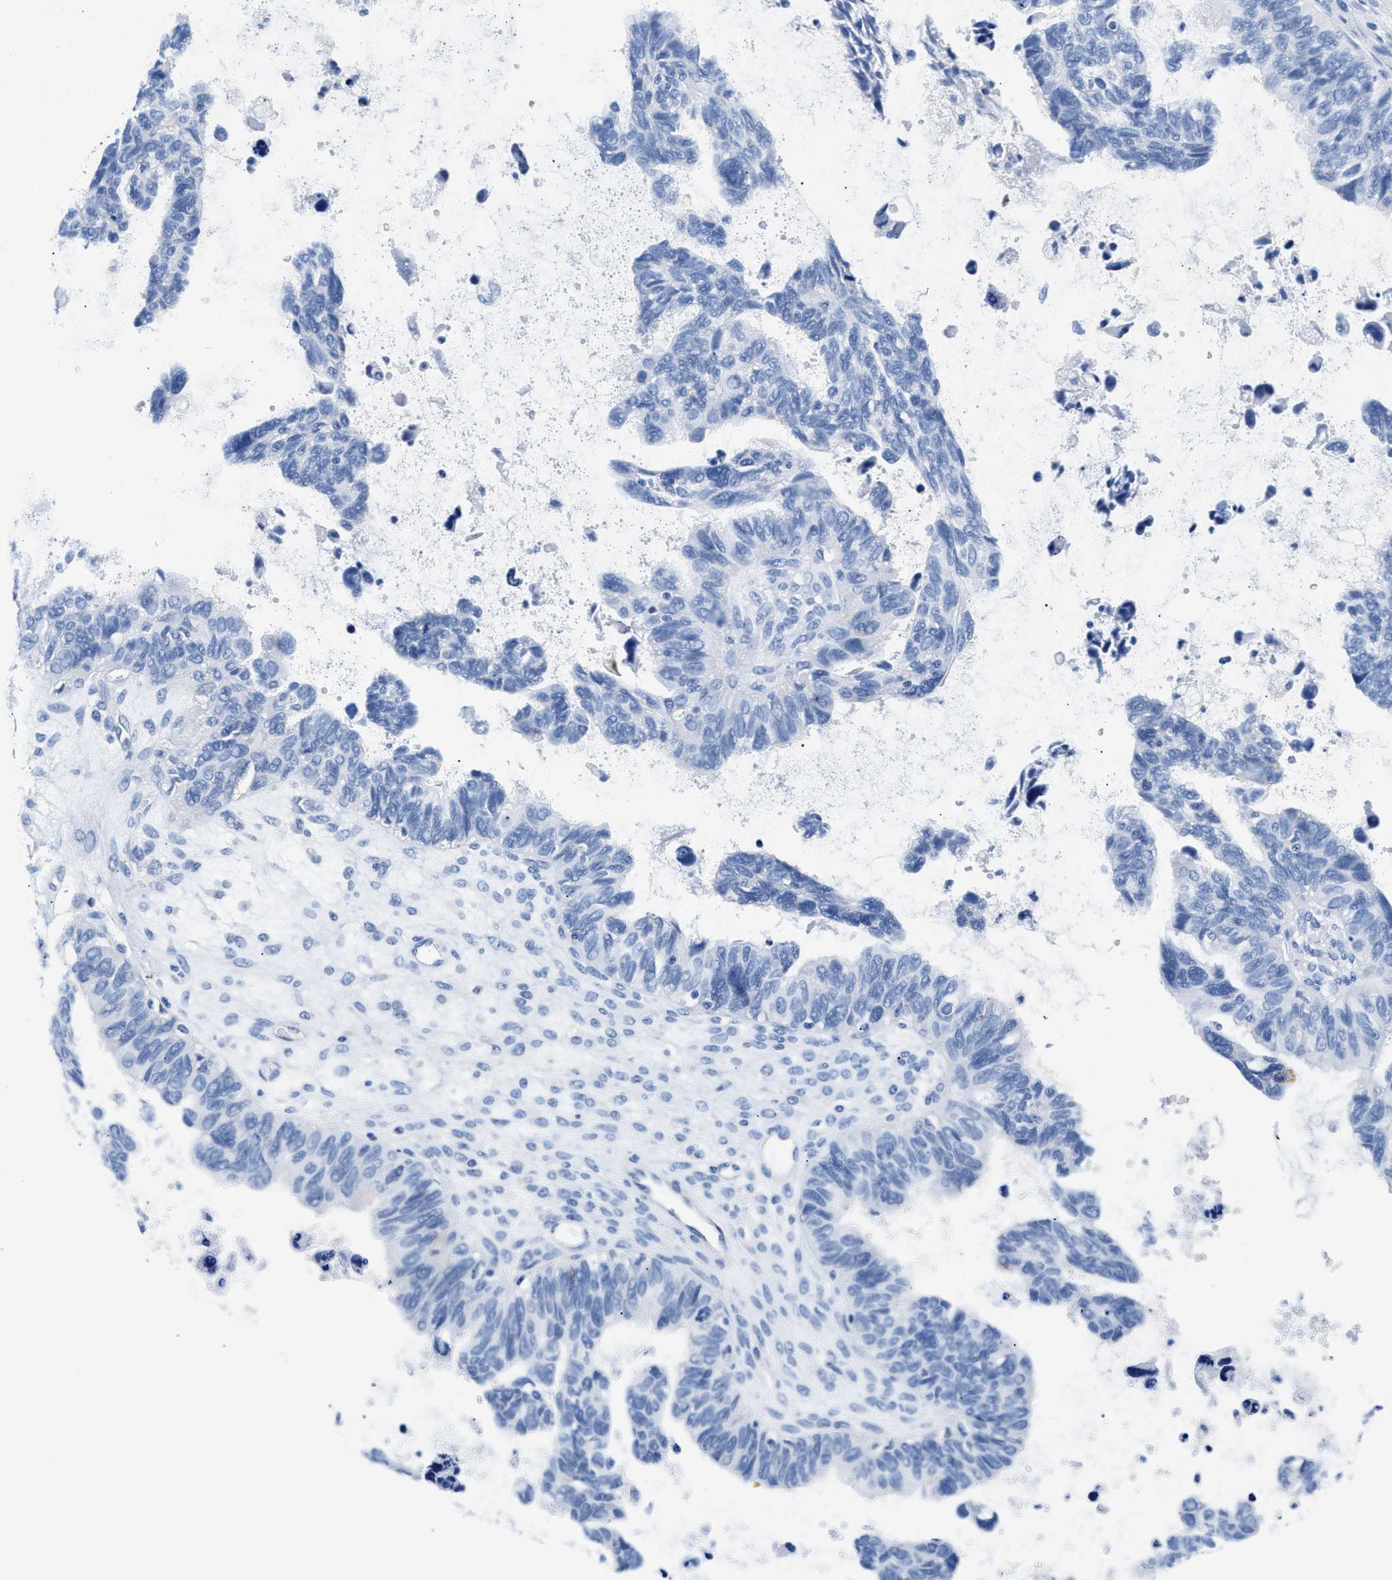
{"staining": {"intensity": "negative", "quantity": "none", "location": "none"}, "tissue": "ovarian cancer", "cell_type": "Tumor cells", "image_type": "cancer", "snomed": [{"axis": "morphology", "description": "Cystadenocarcinoma, serous, NOS"}, {"axis": "topography", "description": "Ovary"}], "caption": "This is an IHC photomicrograph of ovarian serous cystadenocarcinoma. There is no positivity in tumor cells.", "gene": "SLFN13", "patient": {"sex": "female", "age": 79}}